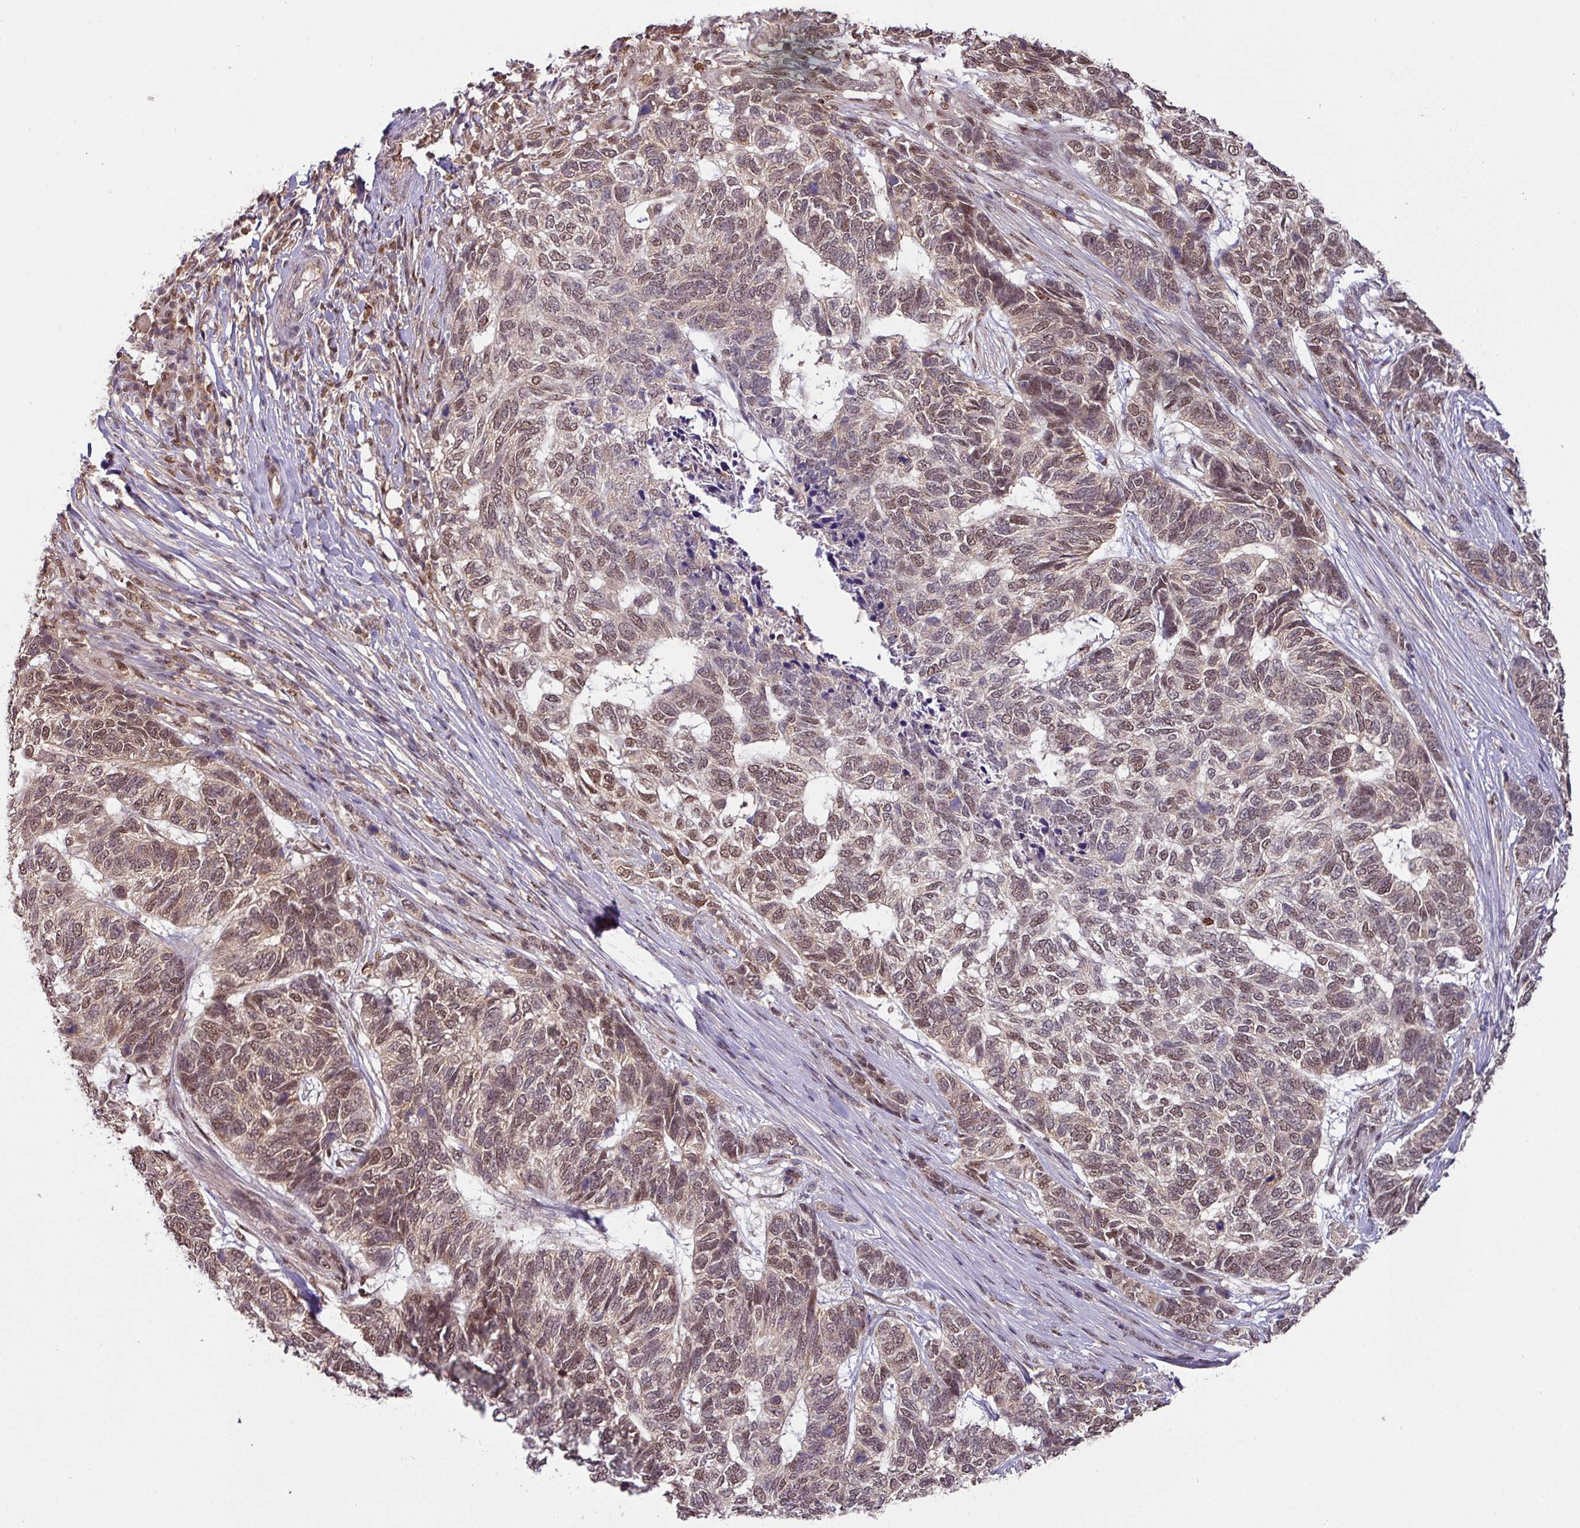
{"staining": {"intensity": "moderate", "quantity": "25%-75%", "location": "nuclear"}, "tissue": "skin cancer", "cell_type": "Tumor cells", "image_type": "cancer", "snomed": [{"axis": "morphology", "description": "Basal cell carcinoma"}, {"axis": "topography", "description": "Skin"}], "caption": "Skin basal cell carcinoma was stained to show a protein in brown. There is medium levels of moderate nuclear positivity in about 25%-75% of tumor cells.", "gene": "RANBP9", "patient": {"sex": "female", "age": 65}}